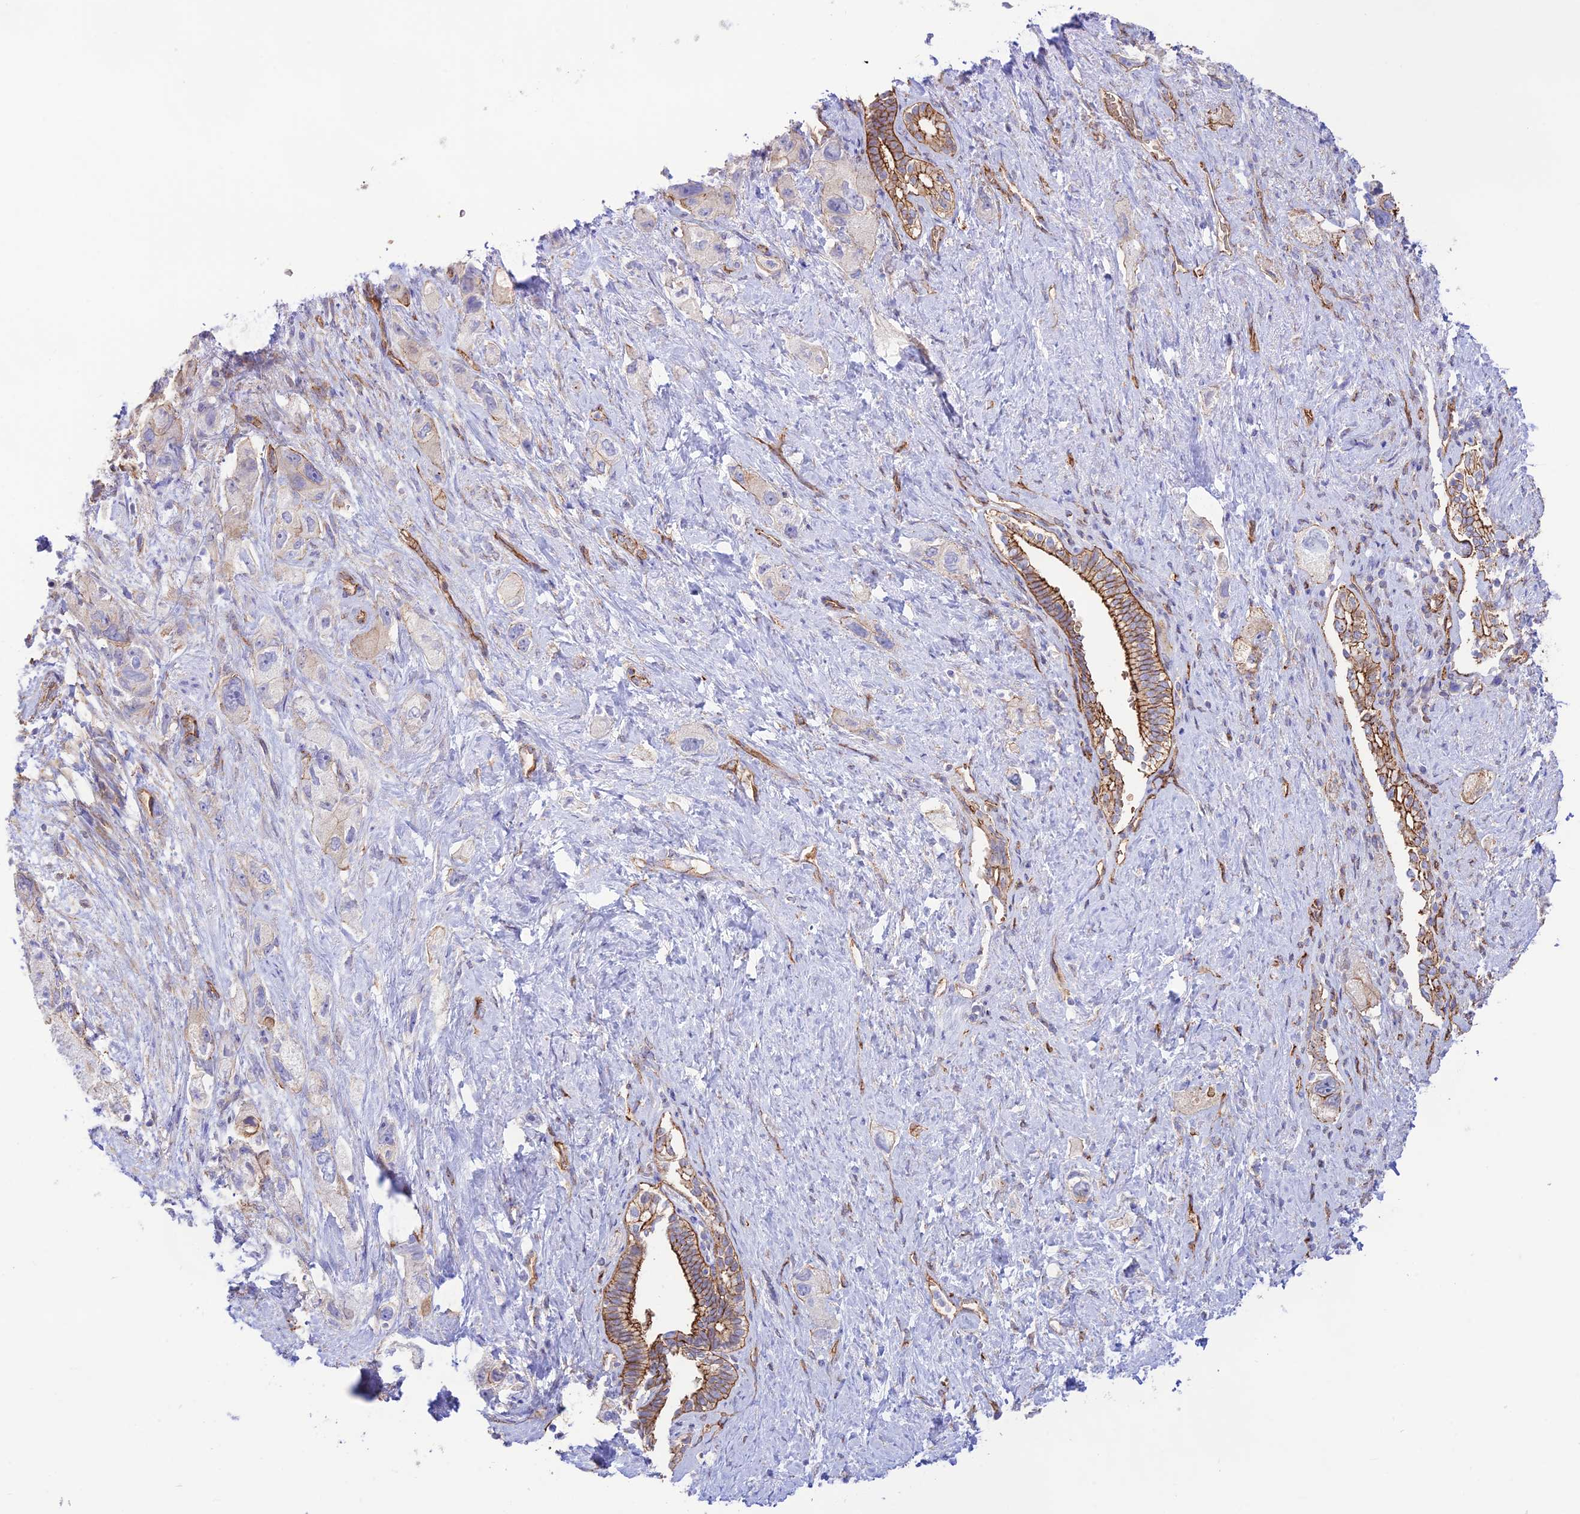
{"staining": {"intensity": "strong", "quantity": "25%-75%", "location": "cytoplasmic/membranous"}, "tissue": "pancreatic cancer", "cell_type": "Tumor cells", "image_type": "cancer", "snomed": [{"axis": "morphology", "description": "Adenocarcinoma, NOS"}, {"axis": "topography", "description": "Pancreas"}], "caption": "Immunohistochemistry (IHC) photomicrograph of human pancreatic cancer stained for a protein (brown), which shows high levels of strong cytoplasmic/membranous positivity in about 25%-75% of tumor cells.", "gene": "YPEL5", "patient": {"sex": "female", "age": 73}}